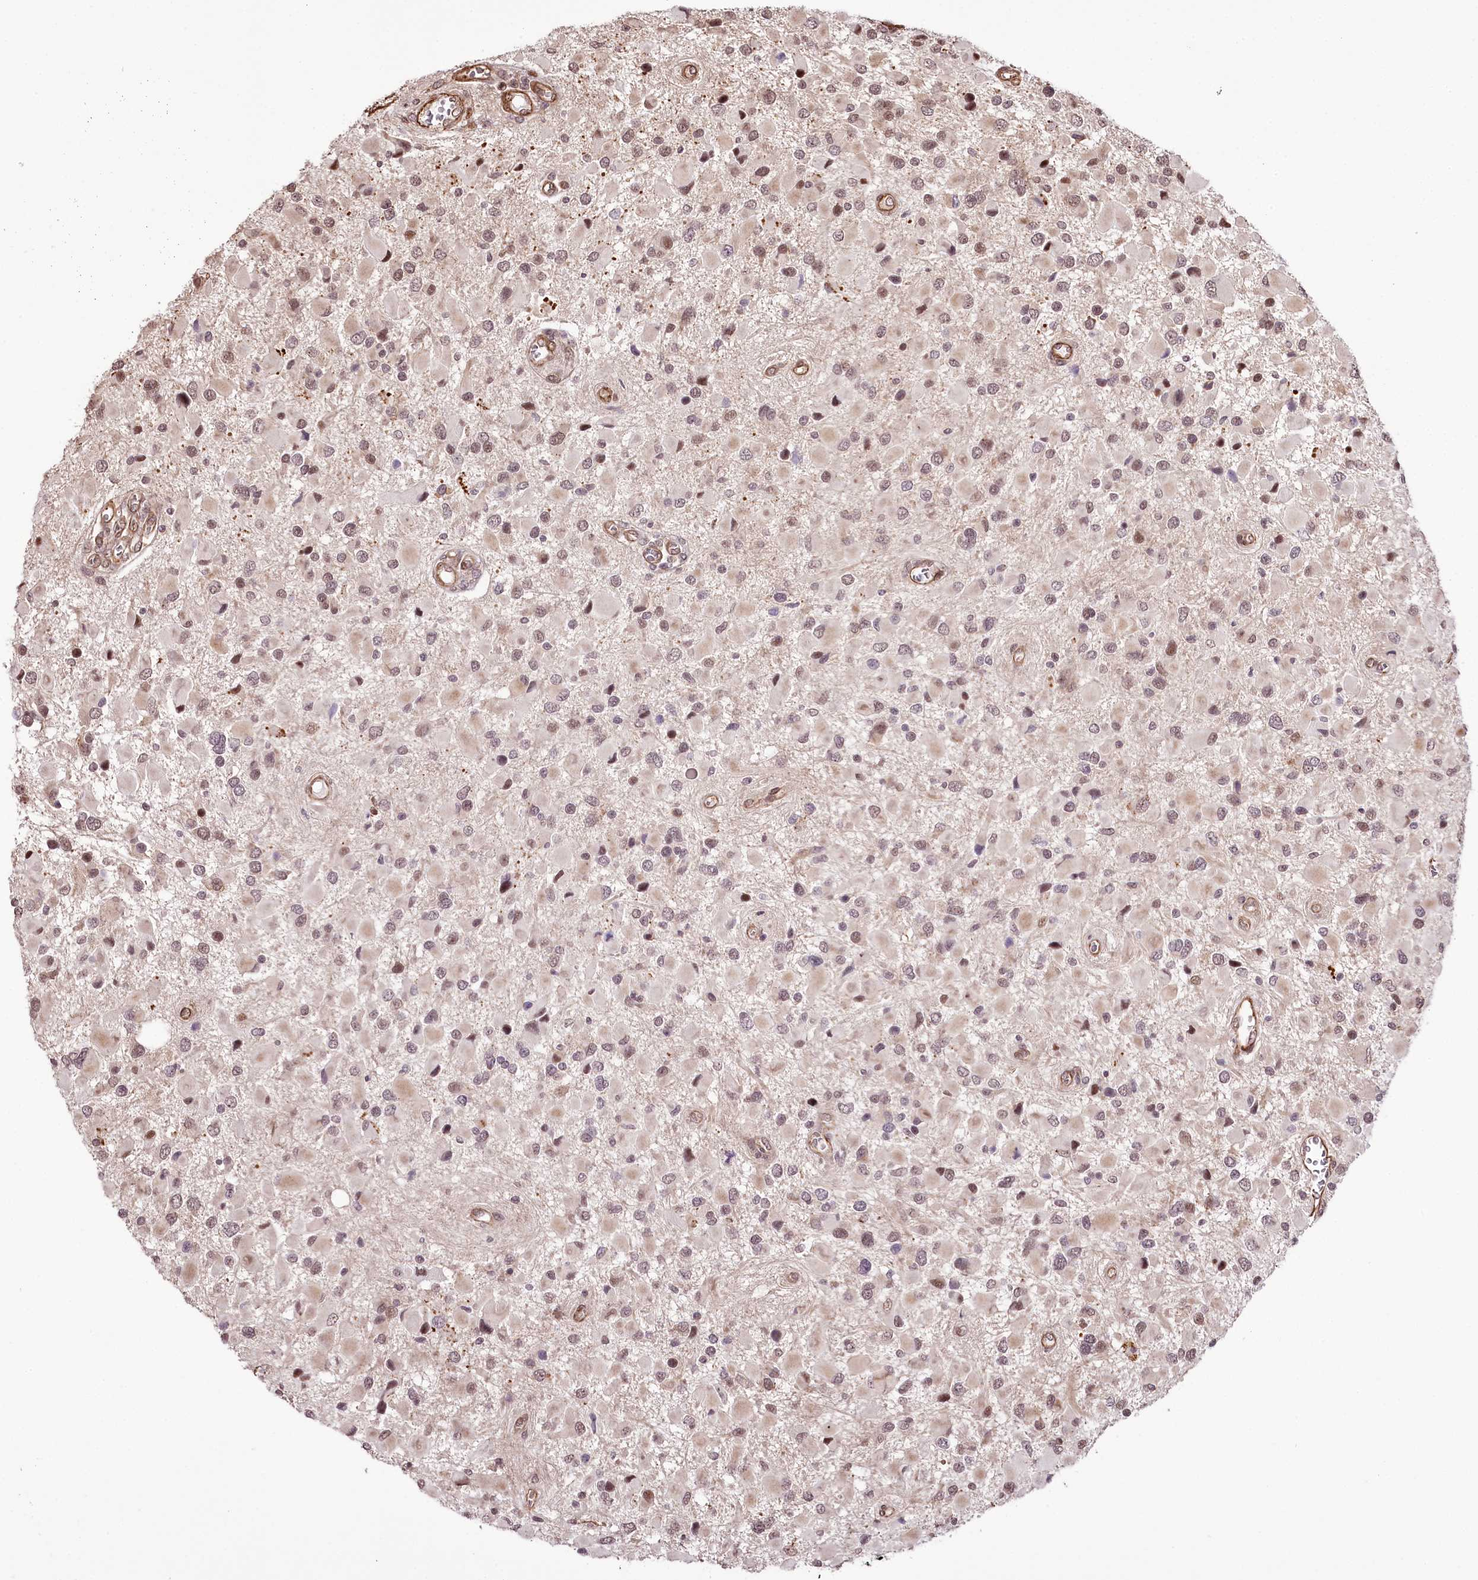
{"staining": {"intensity": "moderate", "quantity": "25%-75%", "location": "nuclear"}, "tissue": "glioma", "cell_type": "Tumor cells", "image_type": "cancer", "snomed": [{"axis": "morphology", "description": "Glioma, malignant, High grade"}, {"axis": "topography", "description": "Brain"}], "caption": "Protein expression by immunohistochemistry demonstrates moderate nuclear expression in about 25%-75% of tumor cells in malignant glioma (high-grade). (DAB IHC, brown staining for protein, blue staining for nuclei).", "gene": "TTC33", "patient": {"sex": "male", "age": 53}}